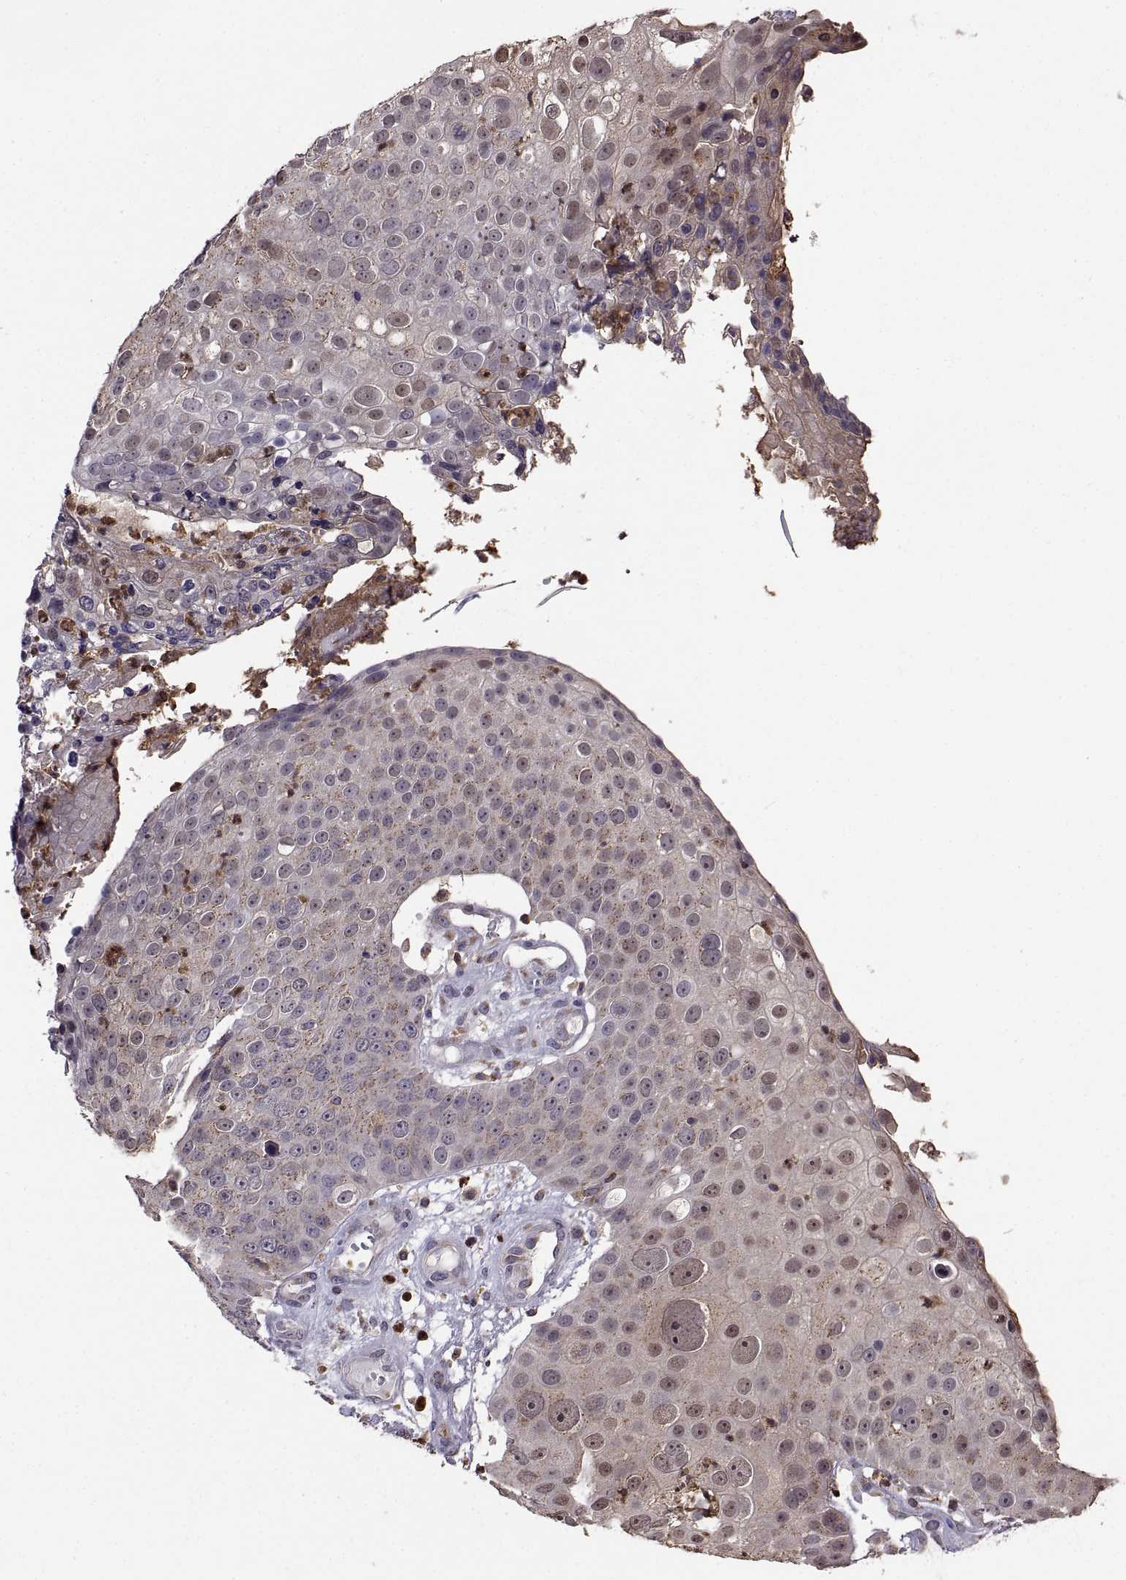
{"staining": {"intensity": "weak", "quantity": ">75%", "location": "cytoplasmic/membranous"}, "tissue": "skin cancer", "cell_type": "Tumor cells", "image_type": "cancer", "snomed": [{"axis": "morphology", "description": "Squamous cell carcinoma, NOS"}, {"axis": "topography", "description": "Skin"}], "caption": "Immunohistochemical staining of human skin squamous cell carcinoma exhibits weak cytoplasmic/membranous protein staining in about >75% of tumor cells. (DAB IHC, brown staining for protein, blue staining for nuclei).", "gene": "ACAP1", "patient": {"sex": "male", "age": 71}}